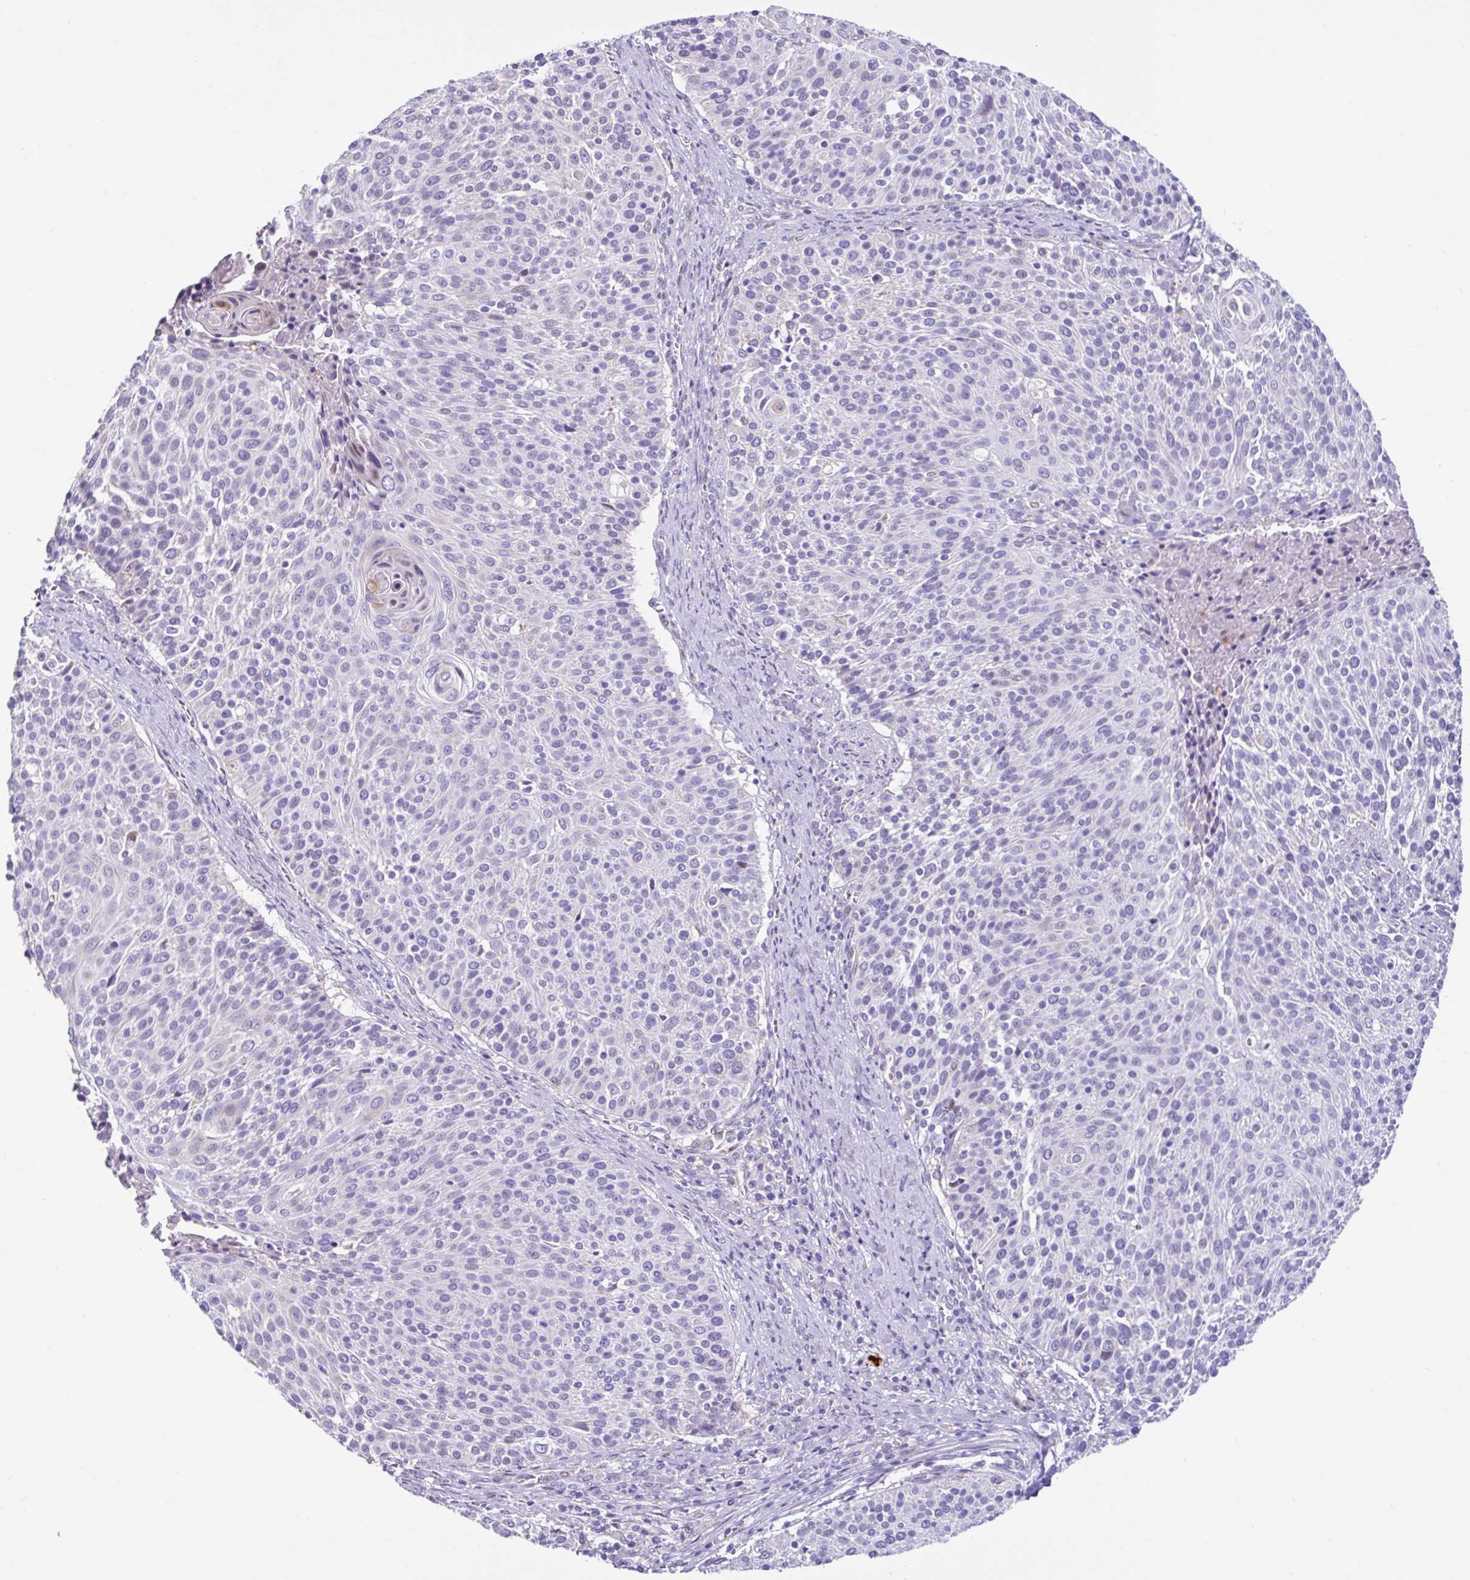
{"staining": {"intensity": "negative", "quantity": "none", "location": "none"}, "tissue": "cervical cancer", "cell_type": "Tumor cells", "image_type": "cancer", "snomed": [{"axis": "morphology", "description": "Squamous cell carcinoma, NOS"}, {"axis": "topography", "description": "Cervix"}], "caption": "This is an immunohistochemistry histopathology image of cervical squamous cell carcinoma. There is no staining in tumor cells.", "gene": "NHLH2", "patient": {"sex": "female", "age": 31}}